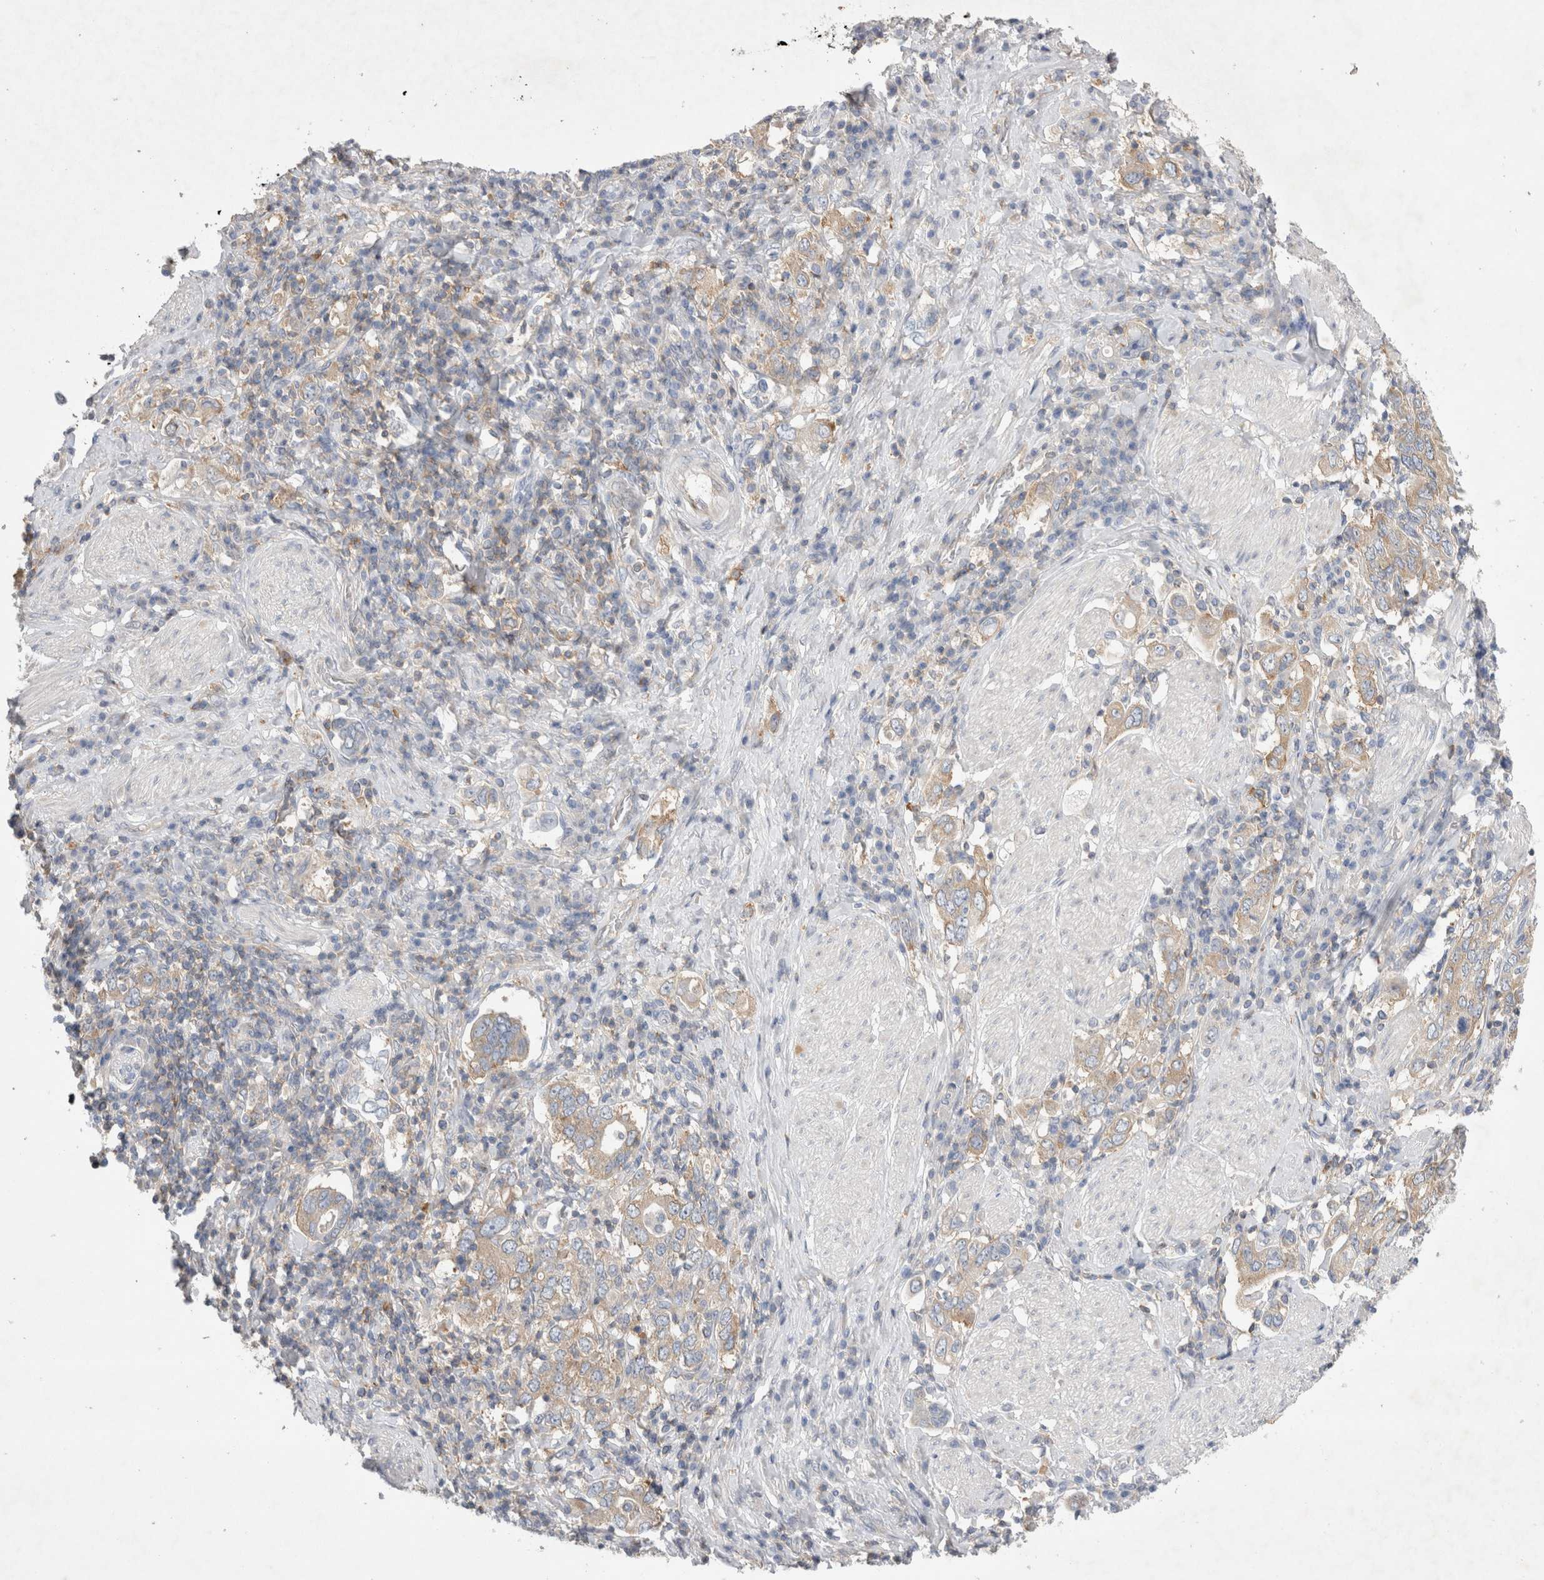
{"staining": {"intensity": "weak", "quantity": ">75%", "location": "cytoplasmic/membranous"}, "tissue": "stomach cancer", "cell_type": "Tumor cells", "image_type": "cancer", "snomed": [{"axis": "morphology", "description": "Adenocarcinoma, NOS"}, {"axis": "topography", "description": "Stomach, upper"}], "caption": "Immunohistochemistry (IHC) histopathology image of neoplastic tissue: human stomach cancer (adenocarcinoma) stained using IHC exhibits low levels of weak protein expression localized specifically in the cytoplasmic/membranous of tumor cells, appearing as a cytoplasmic/membranous brown color.", "gene": "ZNF23", "patient": {"sex": "male", "age": 62}}